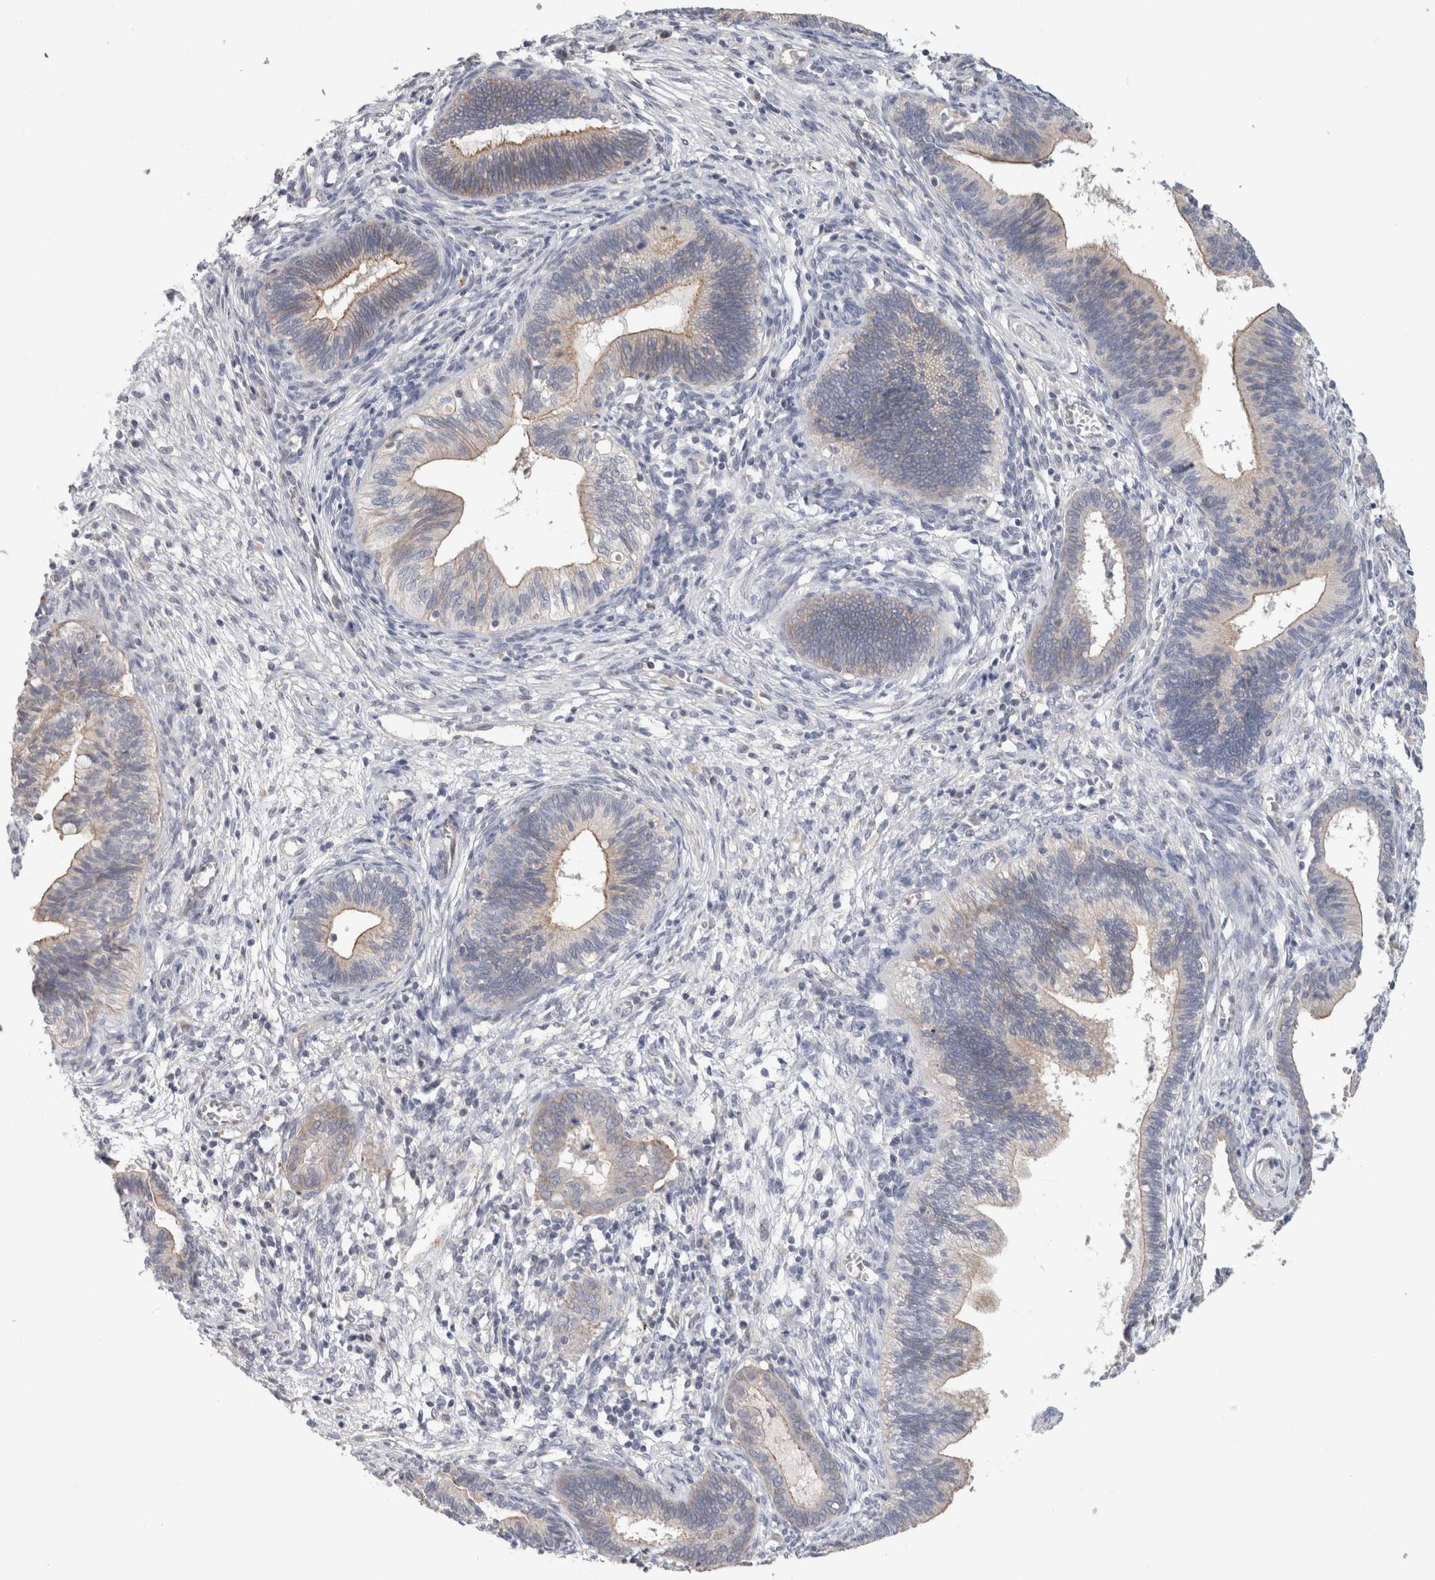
{"staining": {"intensity": "weak", "quantity": "<25%", "location": "cytoplasmic/membranous"}, "tissue": "cervical cancer", "cell_type": "Tumor cells", "image_type": "cancer", "snomed": [{"axis": "morphology", "description": "Adenocarcinoma, NOS"}, {"axis": "topography", "description": "Cervix"}], "caption": "Tumor cells show no significant protein expression in adenocarcinoma (cervical).", "gene": "AFP", "patient": {"sex": "female", "age": 44}}